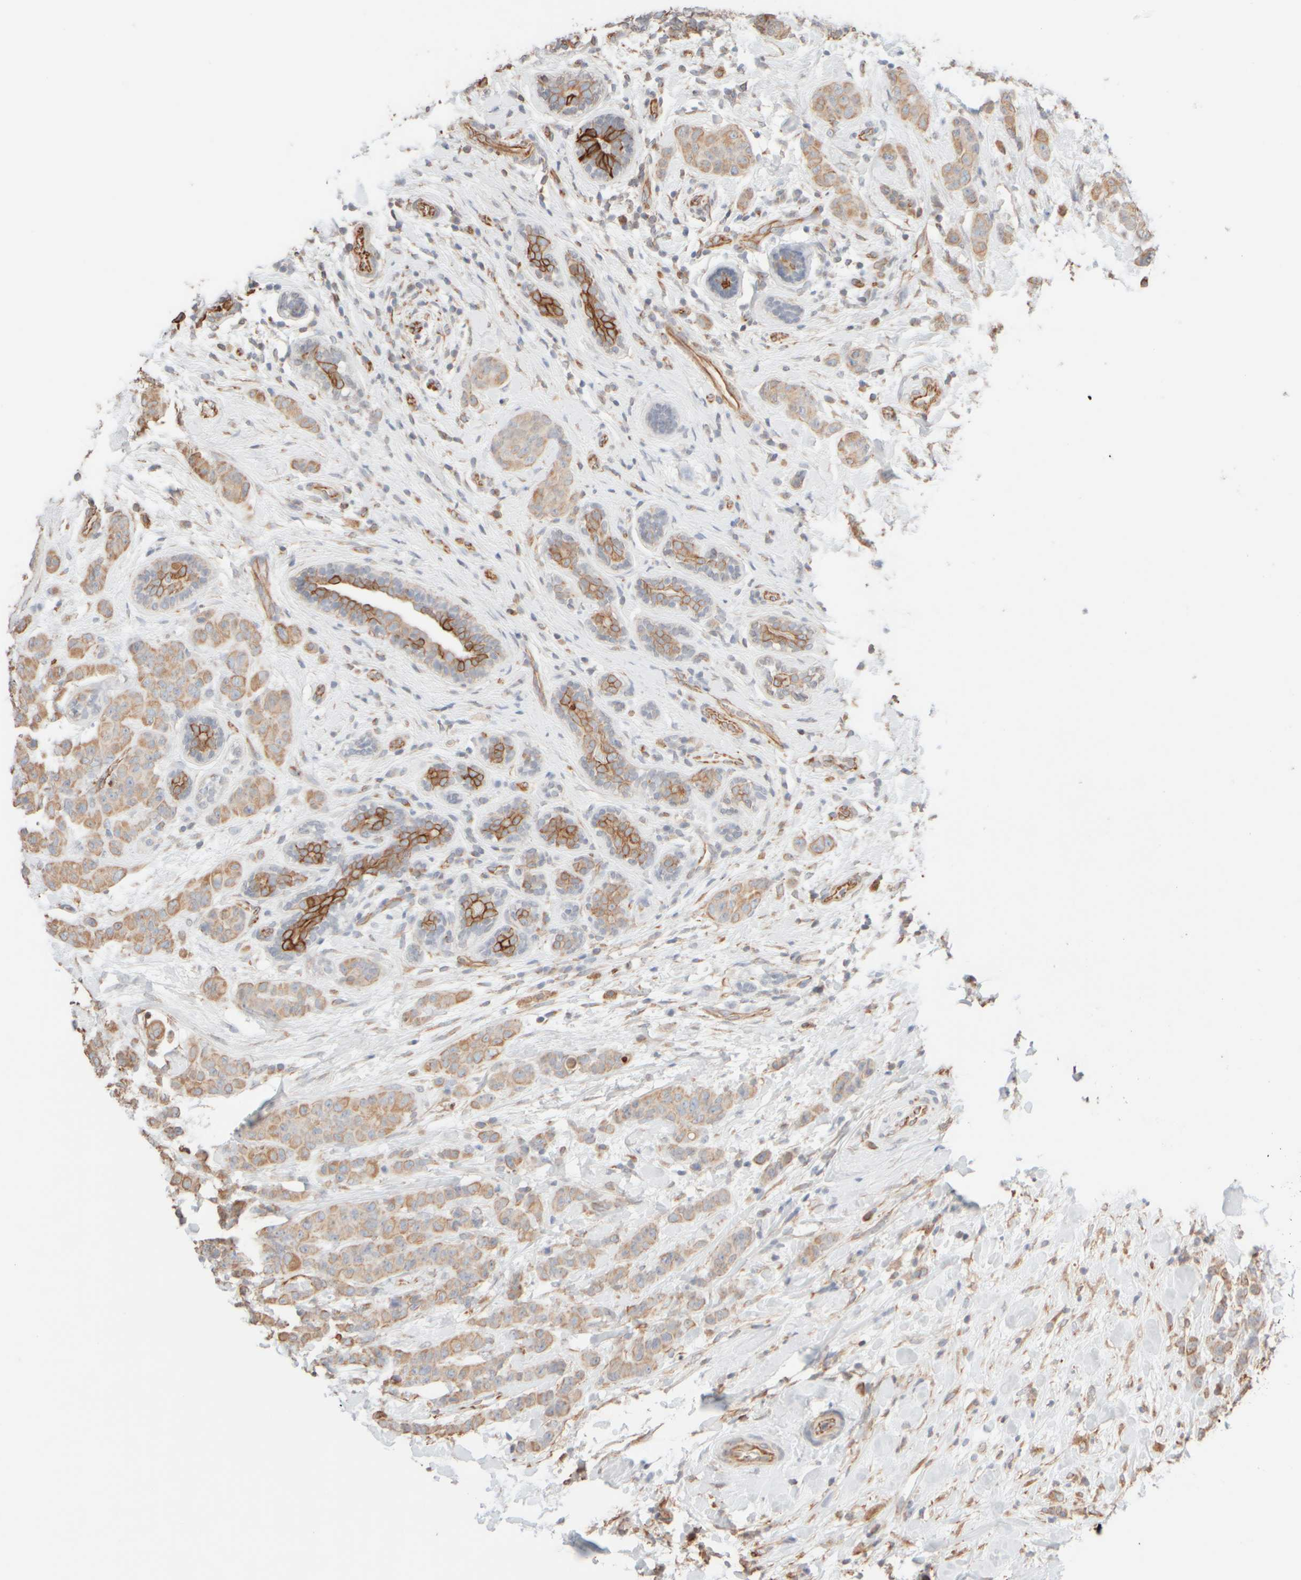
{"staining": {"intensity": "weak", "quantity": ">75%", "location": "cytoplasmic/membranous"}, "tissue": "breast cancer", "cell_type": "Tumor cells", "image_type": "cancer", "snomed": [{"axis": "morphology", "description": "Normal tissue, NOS"}, {"axis": "morphology", "description": "Duct carcinoma"}, {"axis": "topography", "description": "Breast"}], "caption": "Immunohistochemical staining of human breast invasive ductal carcinoma displays weak cytoplasmic/membranous protein staining in approximately >75% of tumor cells. Ihc stains the protein of interest in brown and the nuclei are stained blue.", "gene": "KRT15", "patient": {"sex": "female", "age": 40}}